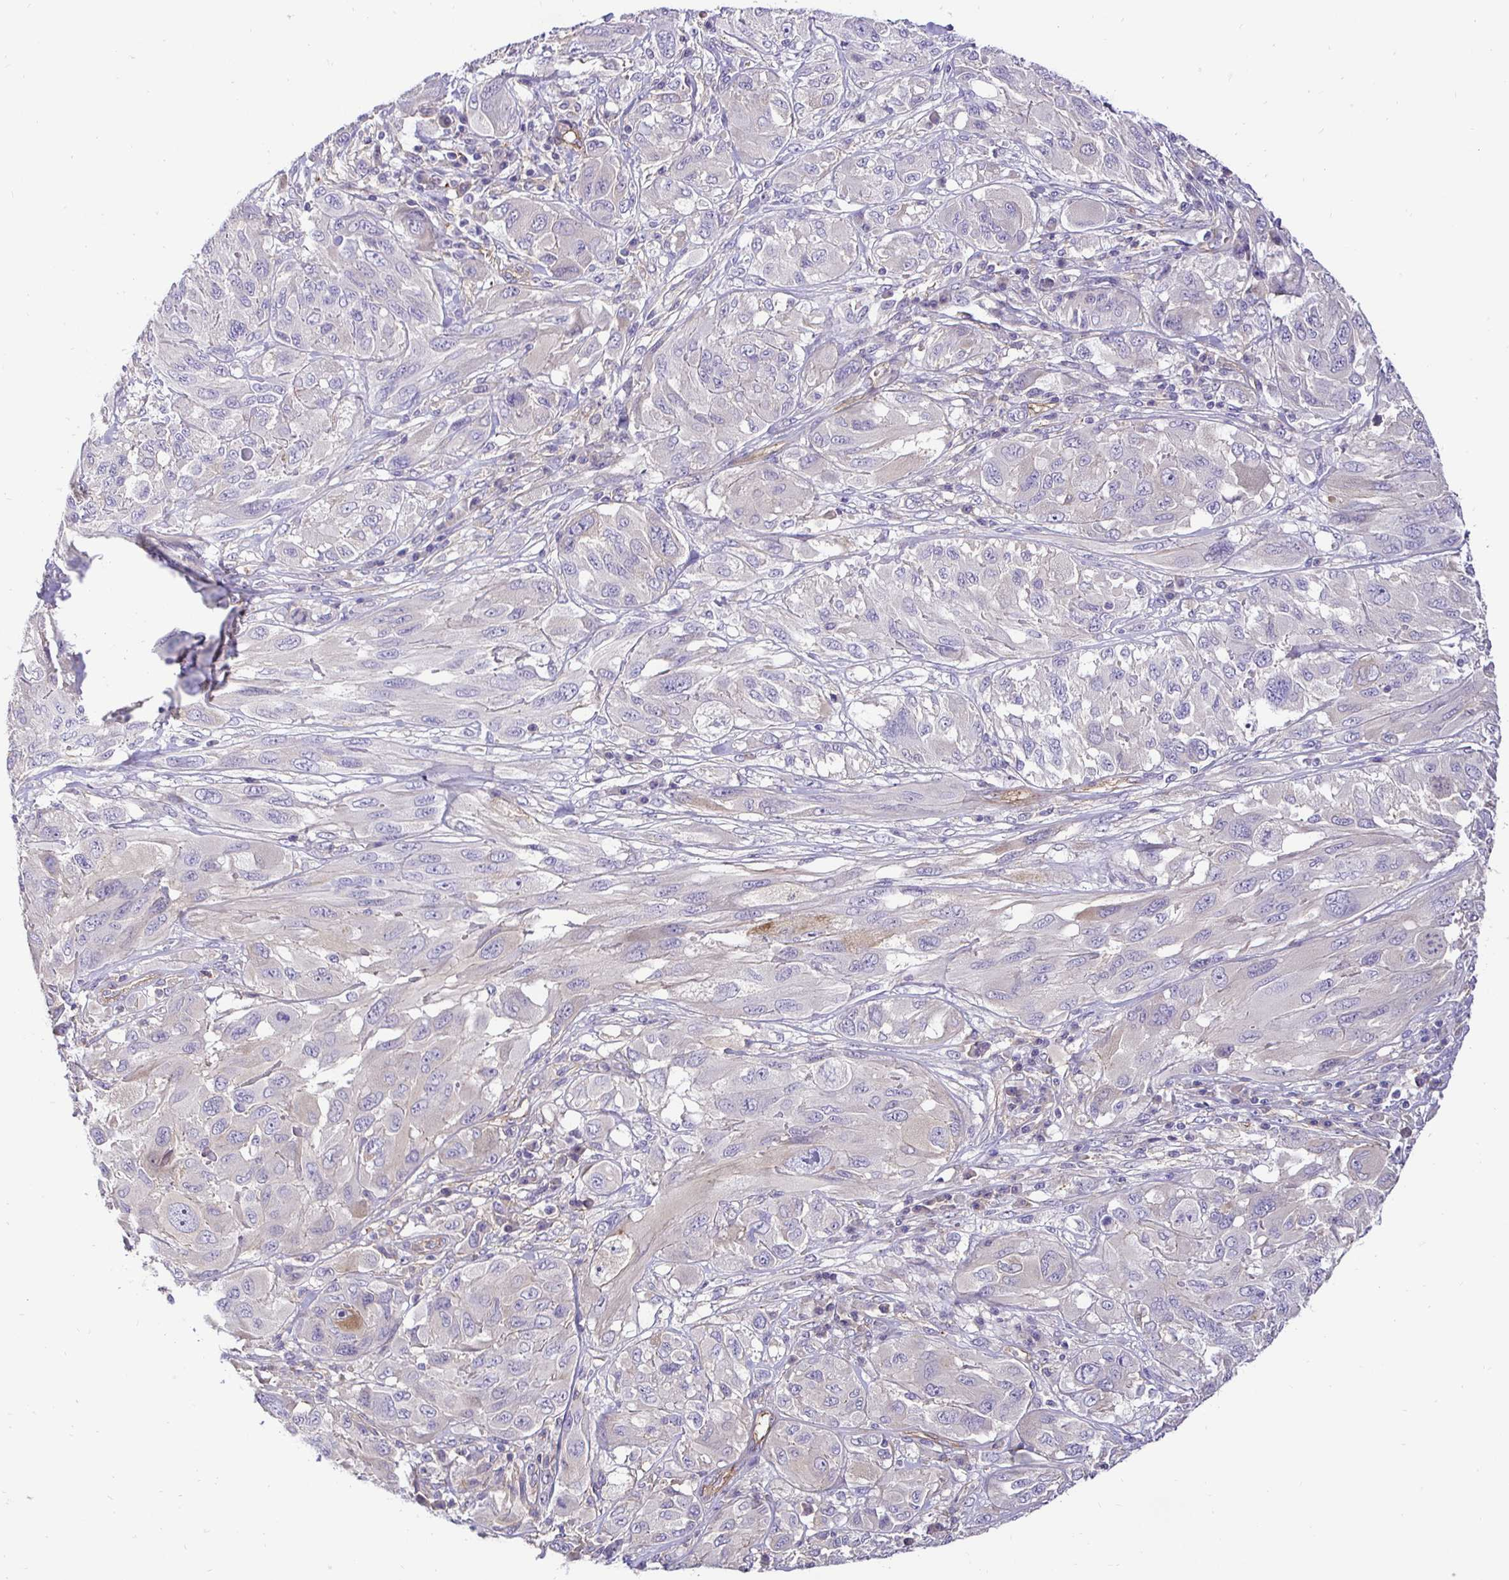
{"staining": {"intensity": "negative", "quantity": "none", "location": "none"}, "tissue": "melanoma", "cell_type": "Tumor cells", "image_type": "cancer", "snomed": [{"axis": "morphology", "description": "Malignant melanoma, NOS"}, {"axis": "topography", "description": "Skin"}], "caption": "IHC micrograph of neoplastic tissue: human melanoma stained with DAB (3,3'-diaminobenzidine) demonstrates no significant protein expression in tumor cells. The staining is performed using DAB brown chromogen with nuclei counter-stained in using hematoxylin.", "gene": "SLC9A1", "patient": {"sex": "female", "age": 91}}